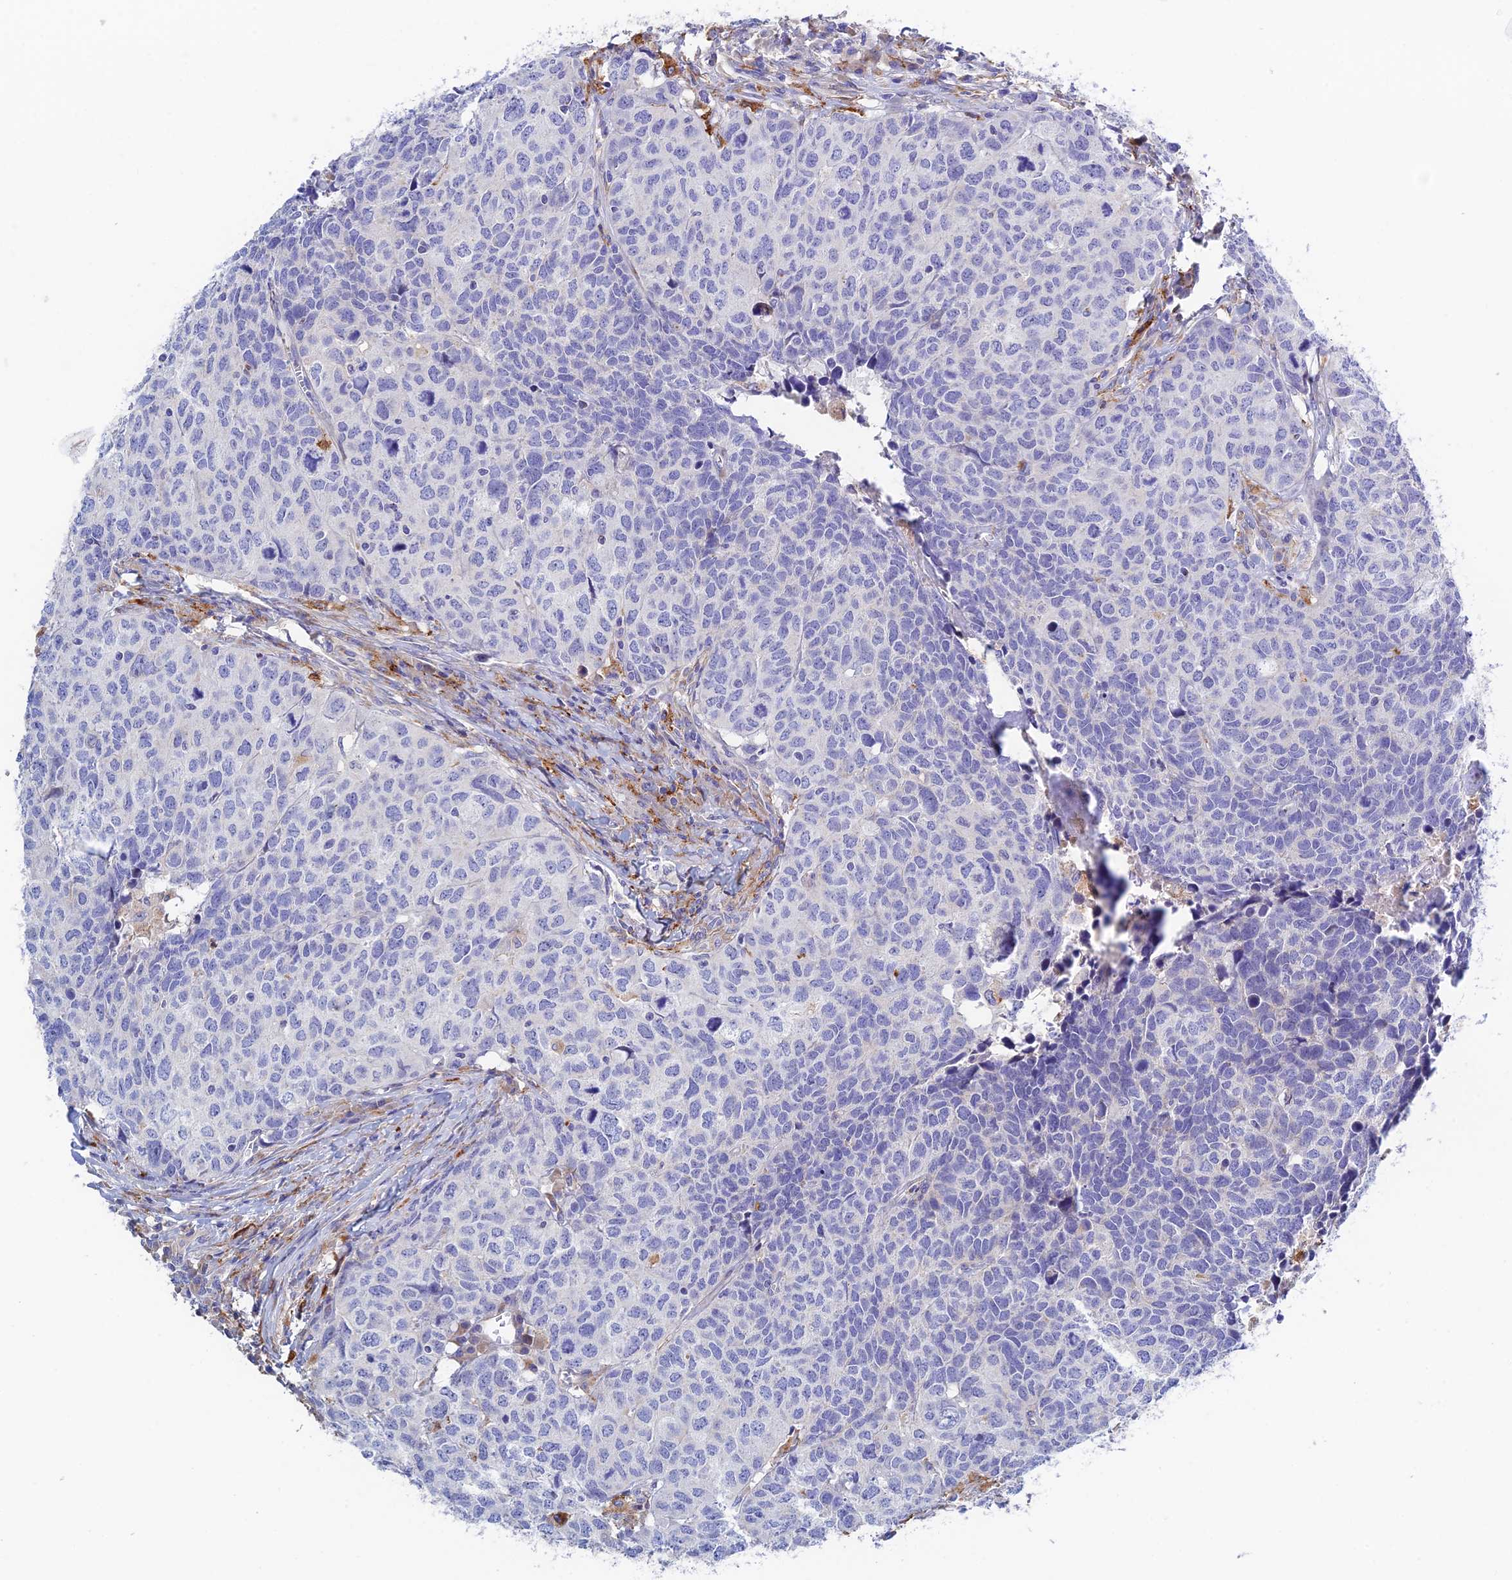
{"staining": {"intensity": "negative", "quantity": "none", "location": "none"}, "tissue": "head and neck cancer", "cell_type": "Tumor cells", "image_type": "cancer", "snomed": [{"axis": "morphology", "description": "Squamous cell carcinoma, NOS"}, {"axis": "topography", "description": "Head-Neck"}], "caption": "Immunohistochemistry of head and neck squamous cell carcinoma exhibits no positivity in tumor cells.", "gene": "RPGRIP1L", "patient": {"sex": "male", "age": 66}}